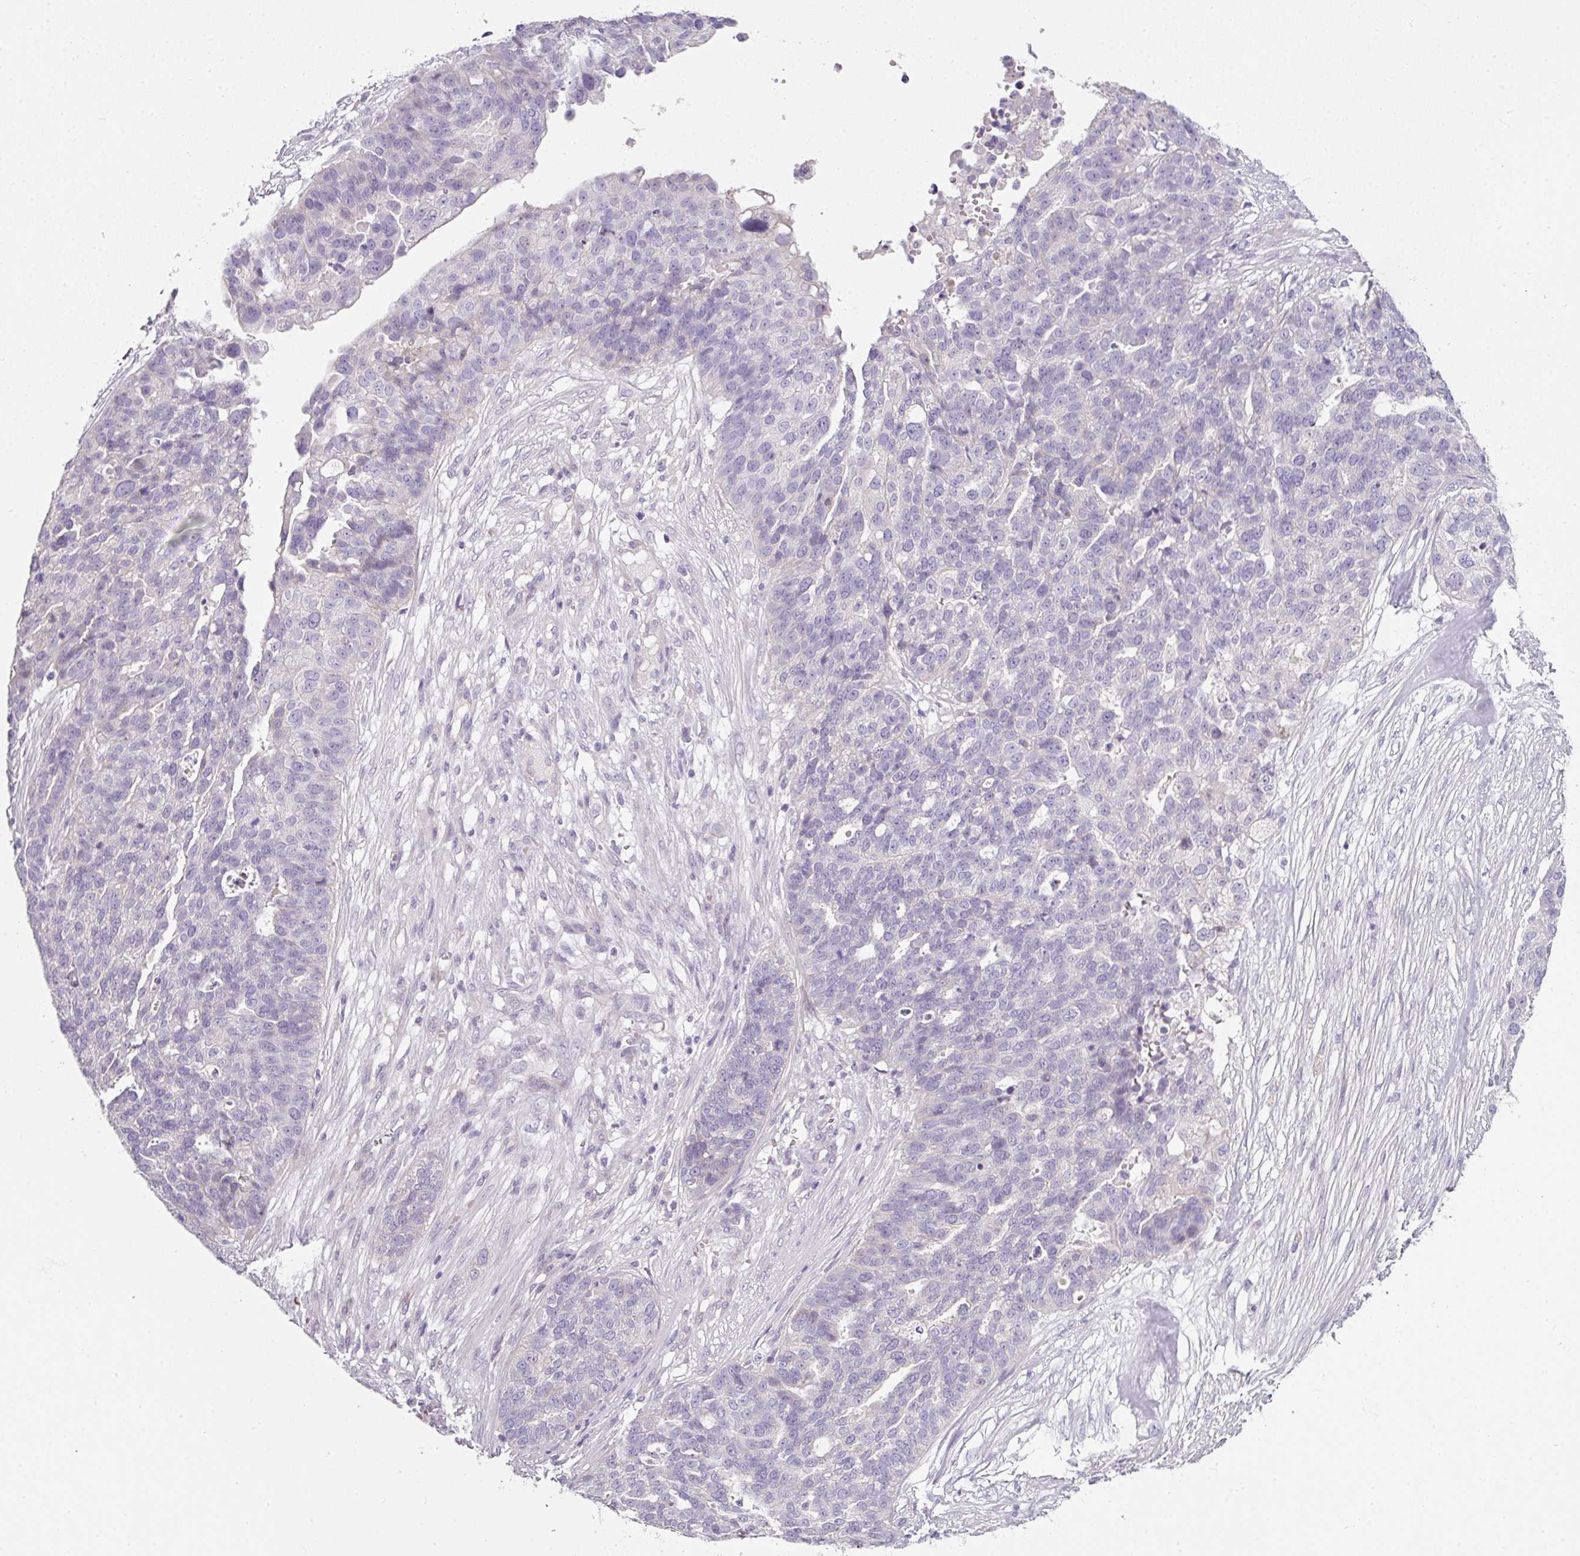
{"staining": {"intensity": "negative", "quantity": "none", "location": "none"}, "tissue": "ovarian cancer", "cell_type": "Tumor cells", "image_type": "cancer", "snomed": [{"axis": "morphology", "description": "Cystadenocarcinoma, serous, NOS"}, {"axis": "topography", "description": "Ovary"}], "caption": "A photomicrograph of ovarian cancer (serous cystadenocarcinoma) stained for a protein reveals no brown staining in tumor cells. (Stains: DAB immunohistochemistry (IHC) with hematoxylin counter stain, Microscopy: brightfield microscopy at high magnification).", "gene": "FHAD1", "patient": {"sex": "female", "age": 59}}